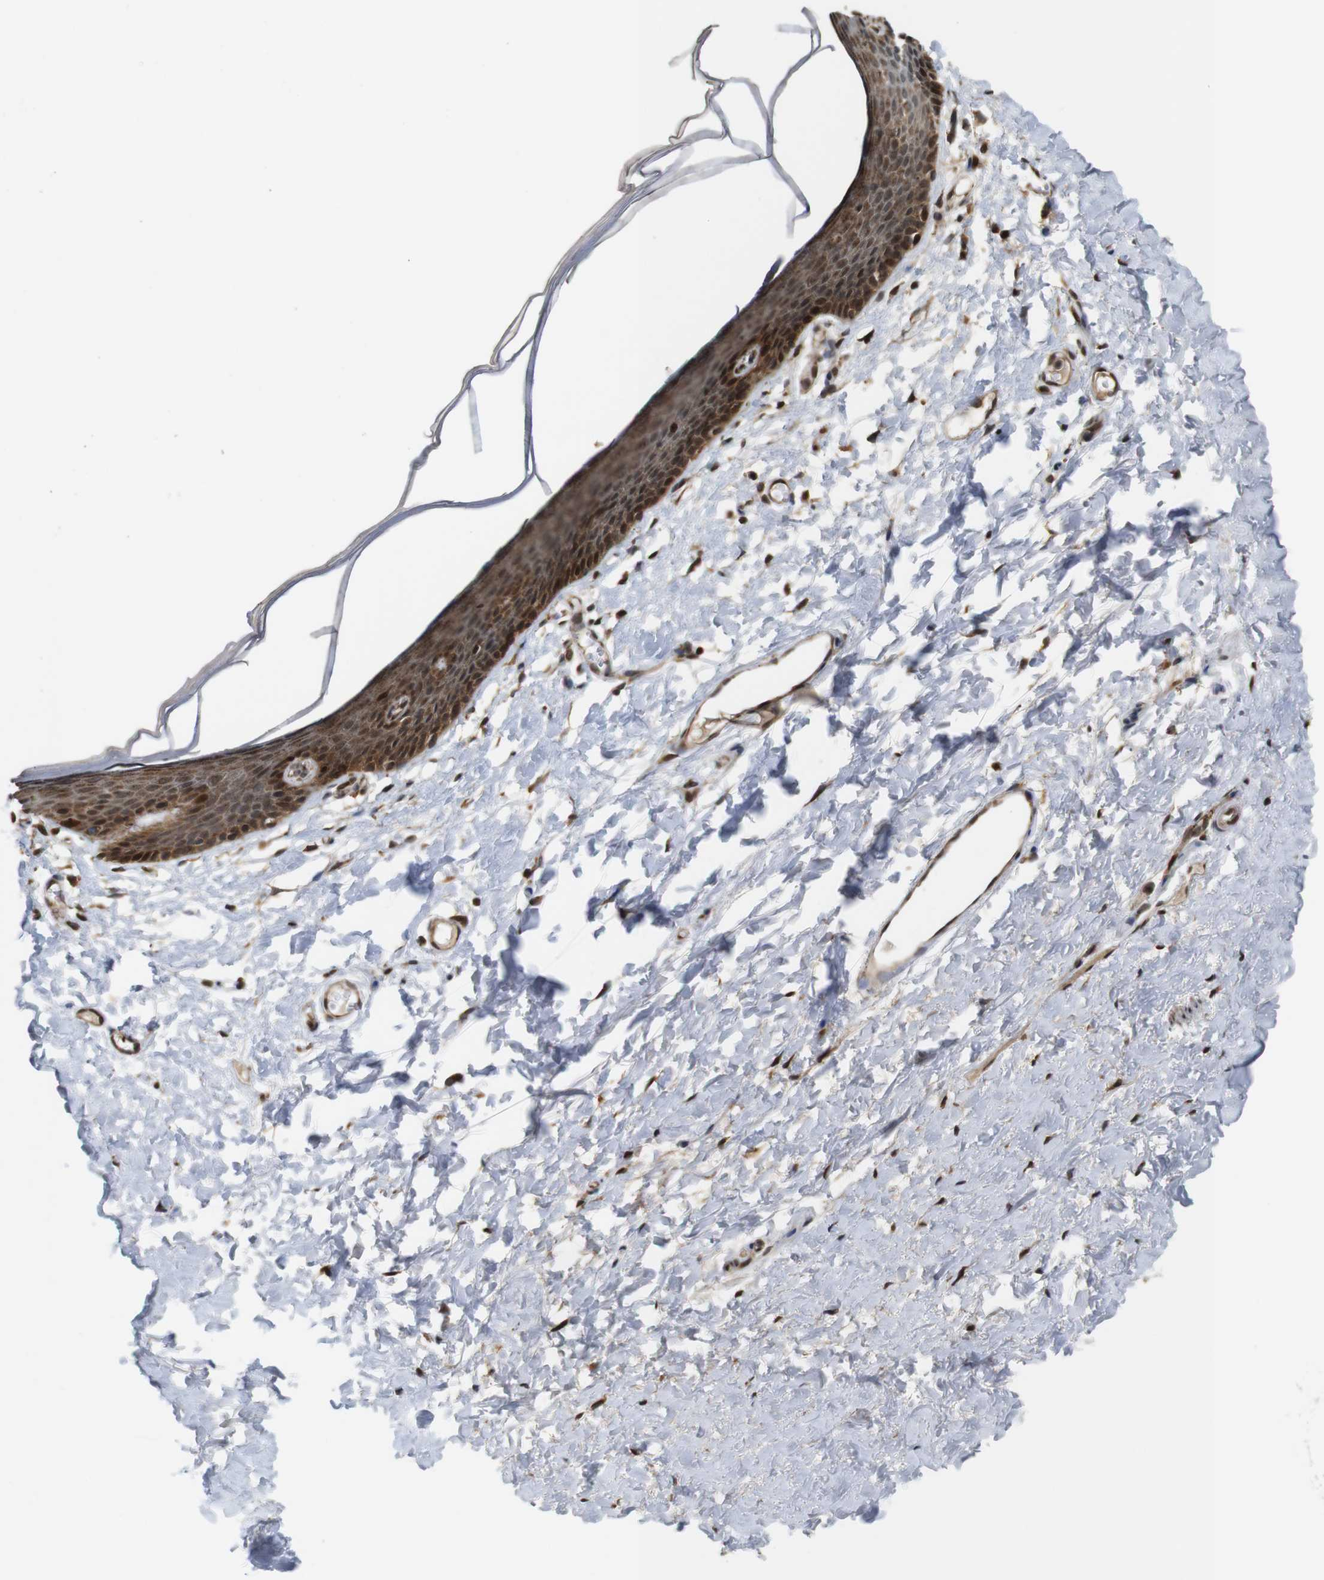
{"staining": {"intensity": "moderate", "quantity": ">75%", "location": "cytoplasmic/membranous"}, "tissue": "skin", "cell_type": "Epidermal cells", "image_type": "normal", "snomed": [{"axis": "morphology", "description": "Normal tissue, NOS"}, {"axis": "topography", "description": "Vulva"}], "caption": "Brown immunohistochemical staining in normal human skin reveals moderate cytoplasmic/membranous staining in about >75% of epidermal cells.", "gene": "EFCAB14", "patient": {"sex": "female", "age": 54}}